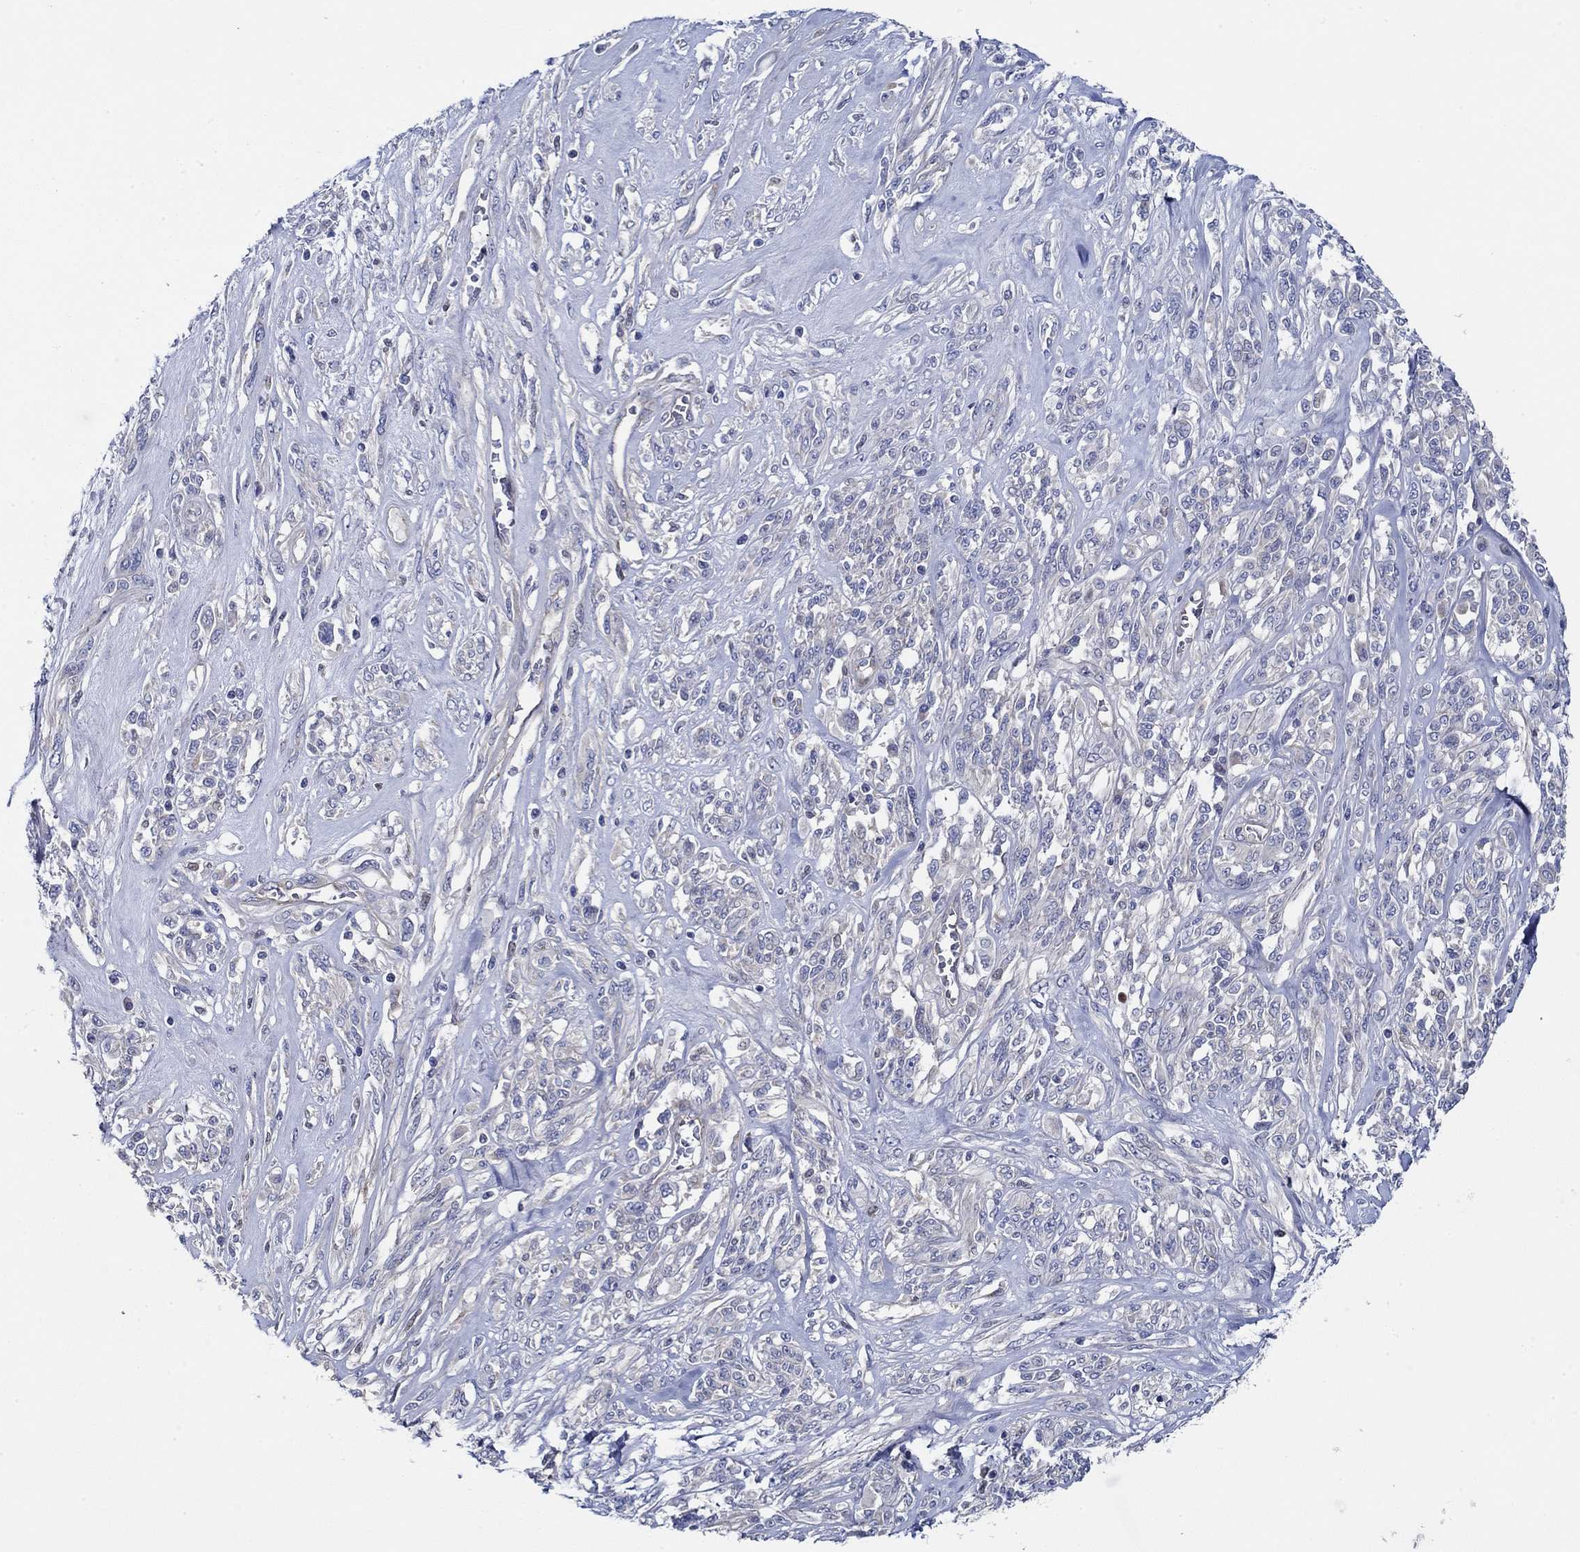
{"staining": {"intensity": "negative", "quantity": "none", "location": "none"}, "tissue": "melanoma", "cell_type": "Tumor cells", "image_type": "cancer", "snomed": [{"axis": "morphology", "description": "Malignant melanoma, NOS"}, {"axis": "topography", "description": "Skin"}], "caption": "Immunohistochemistry histopathology image of neoplastic tissue: malignant melanoma stained with DAB displays no significant protein expression in tumor cells.", "gene": "CFAP61", "patient": {"sex": "female", "age": 91}}